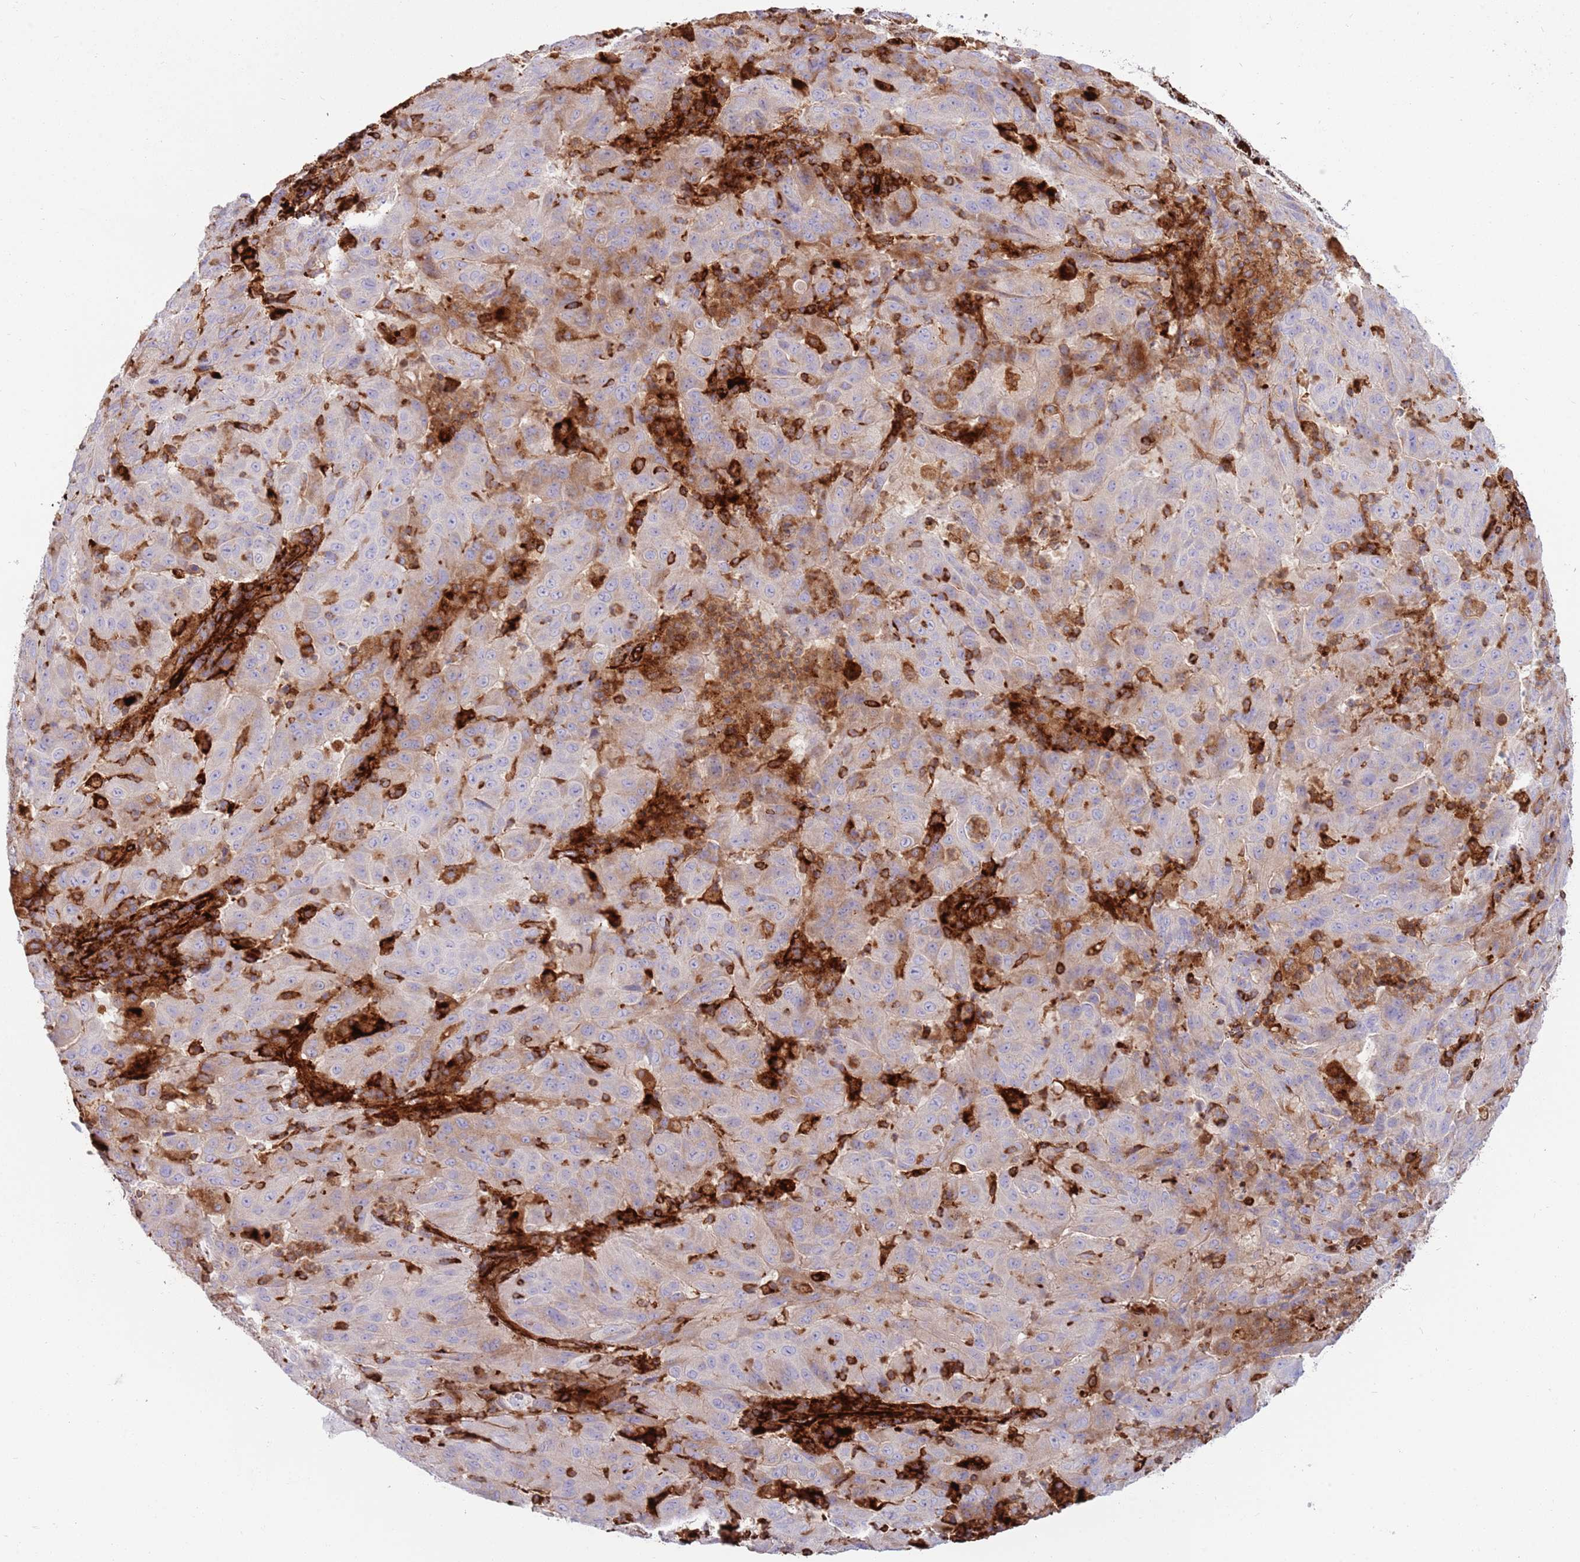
{"staining": {"intensity": "negative", "quantity": "none", "location": "none"}, "tissue": "pancreatic cancer", "cell_type": "Tumor cells", "image_type": "cancer", "snomed": [{"axis": "morphology", "description": "Adenocarcinoma, NOS"}, {"axis": "topography", "description": "Pancreas"}], "caption": "Immunohistochemistry (IHC) micrograph of pancreatic cancer (adenocarcinoma) stained for a protein (brown), which shows no expression in tumor cells.", "gene": "KBTBD7", "patient": {"sex": "male", "age": 63}}